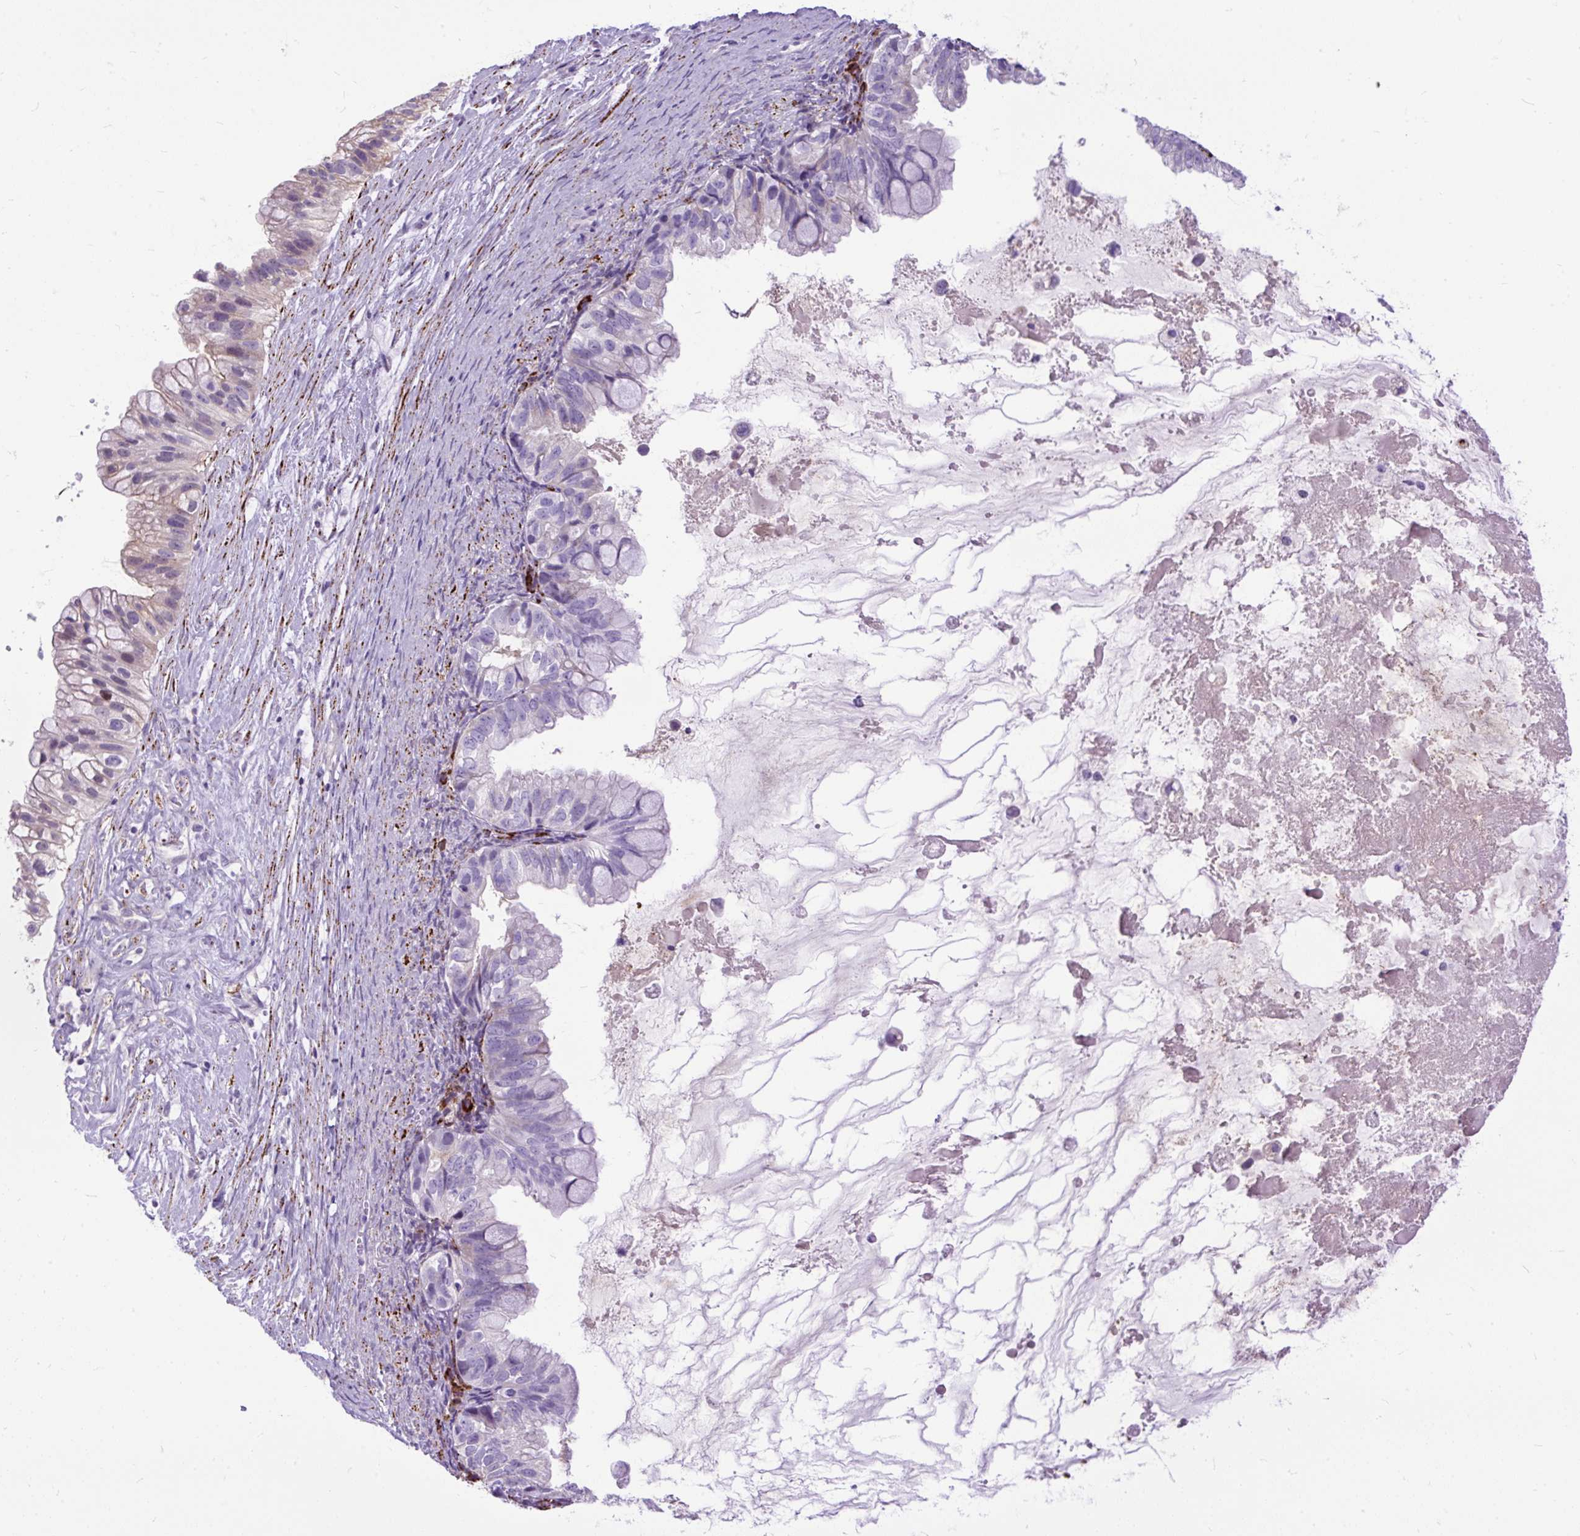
{"staining": {"intensity": "negative", "quantity": "none", "location": "none"}, "tissue": "ovarian cancer", "cell_type": "Tumor cells", "image_type": "cancer", "snomed": [{"axis": "morphology", "description": "Cystadenocarcinoma, mucinous, NOS"}, {"axis": "topography", "description": "Ovary"}], "caption": "Immunohistochemical staining of human ovarian cancer demonstrates no significant expression in tumor cells.", "gene": "ZNF256", "patient": {"sex": "female", "age": 80}}